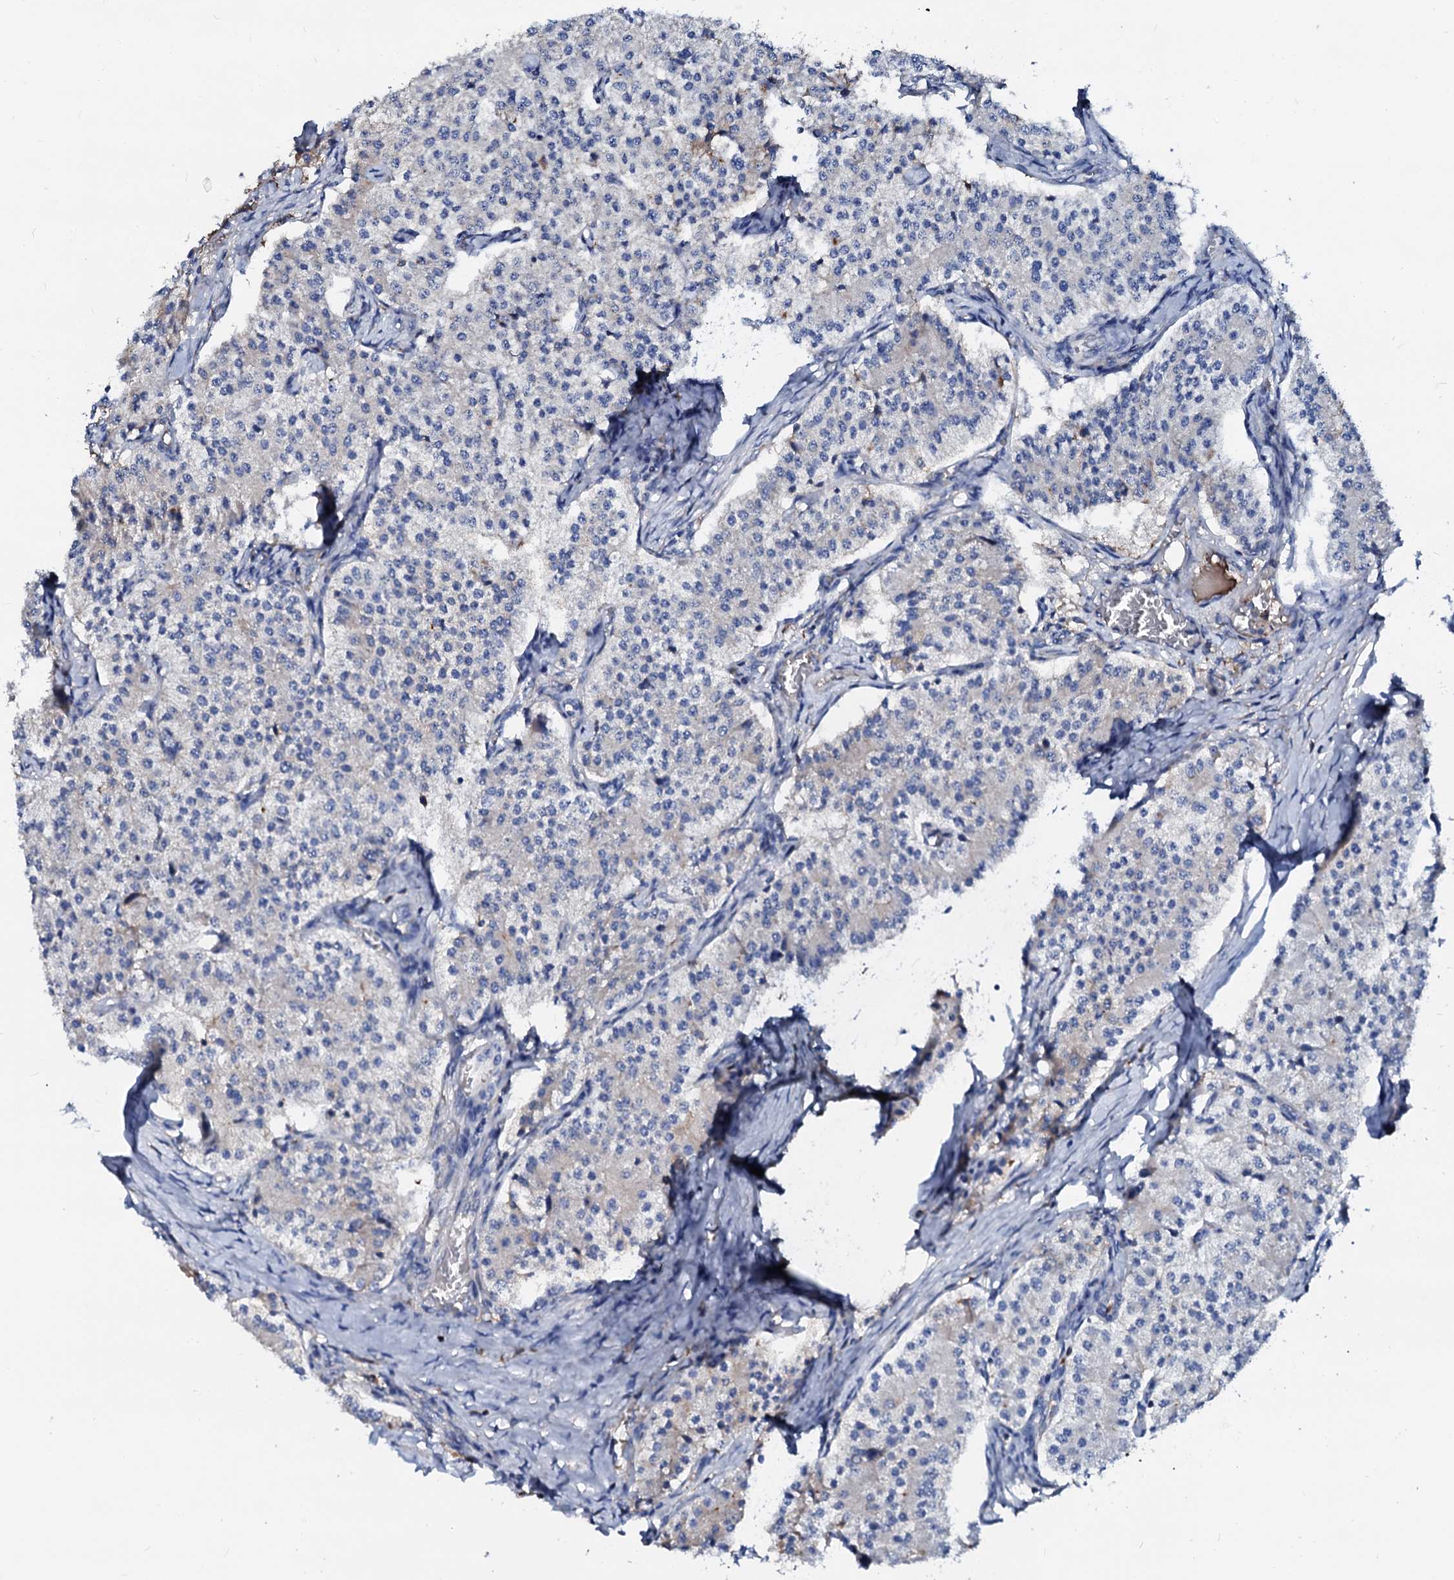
{"staining": {"intensity": "negative", "quantity": "none", "location": "none"}, "tissue": "carcinoid", "cell_type": "Tumor cells", "image_type": "cancer", "snomed": [{"axis": "morphology", "description": "Carcinoid, malignant, NOS"}, {"axis": "topography", "description": "Colon"}], "caption": "Tumor cells show no significant expression in malignant carcinoid. Brightfield microscopy of immunohistochemistry stained with DAB (brown) and hematoxylin (blue), captured at high magnification.", "gene": "CSKMT", "patient": {"sex": "female", "age": 52}}